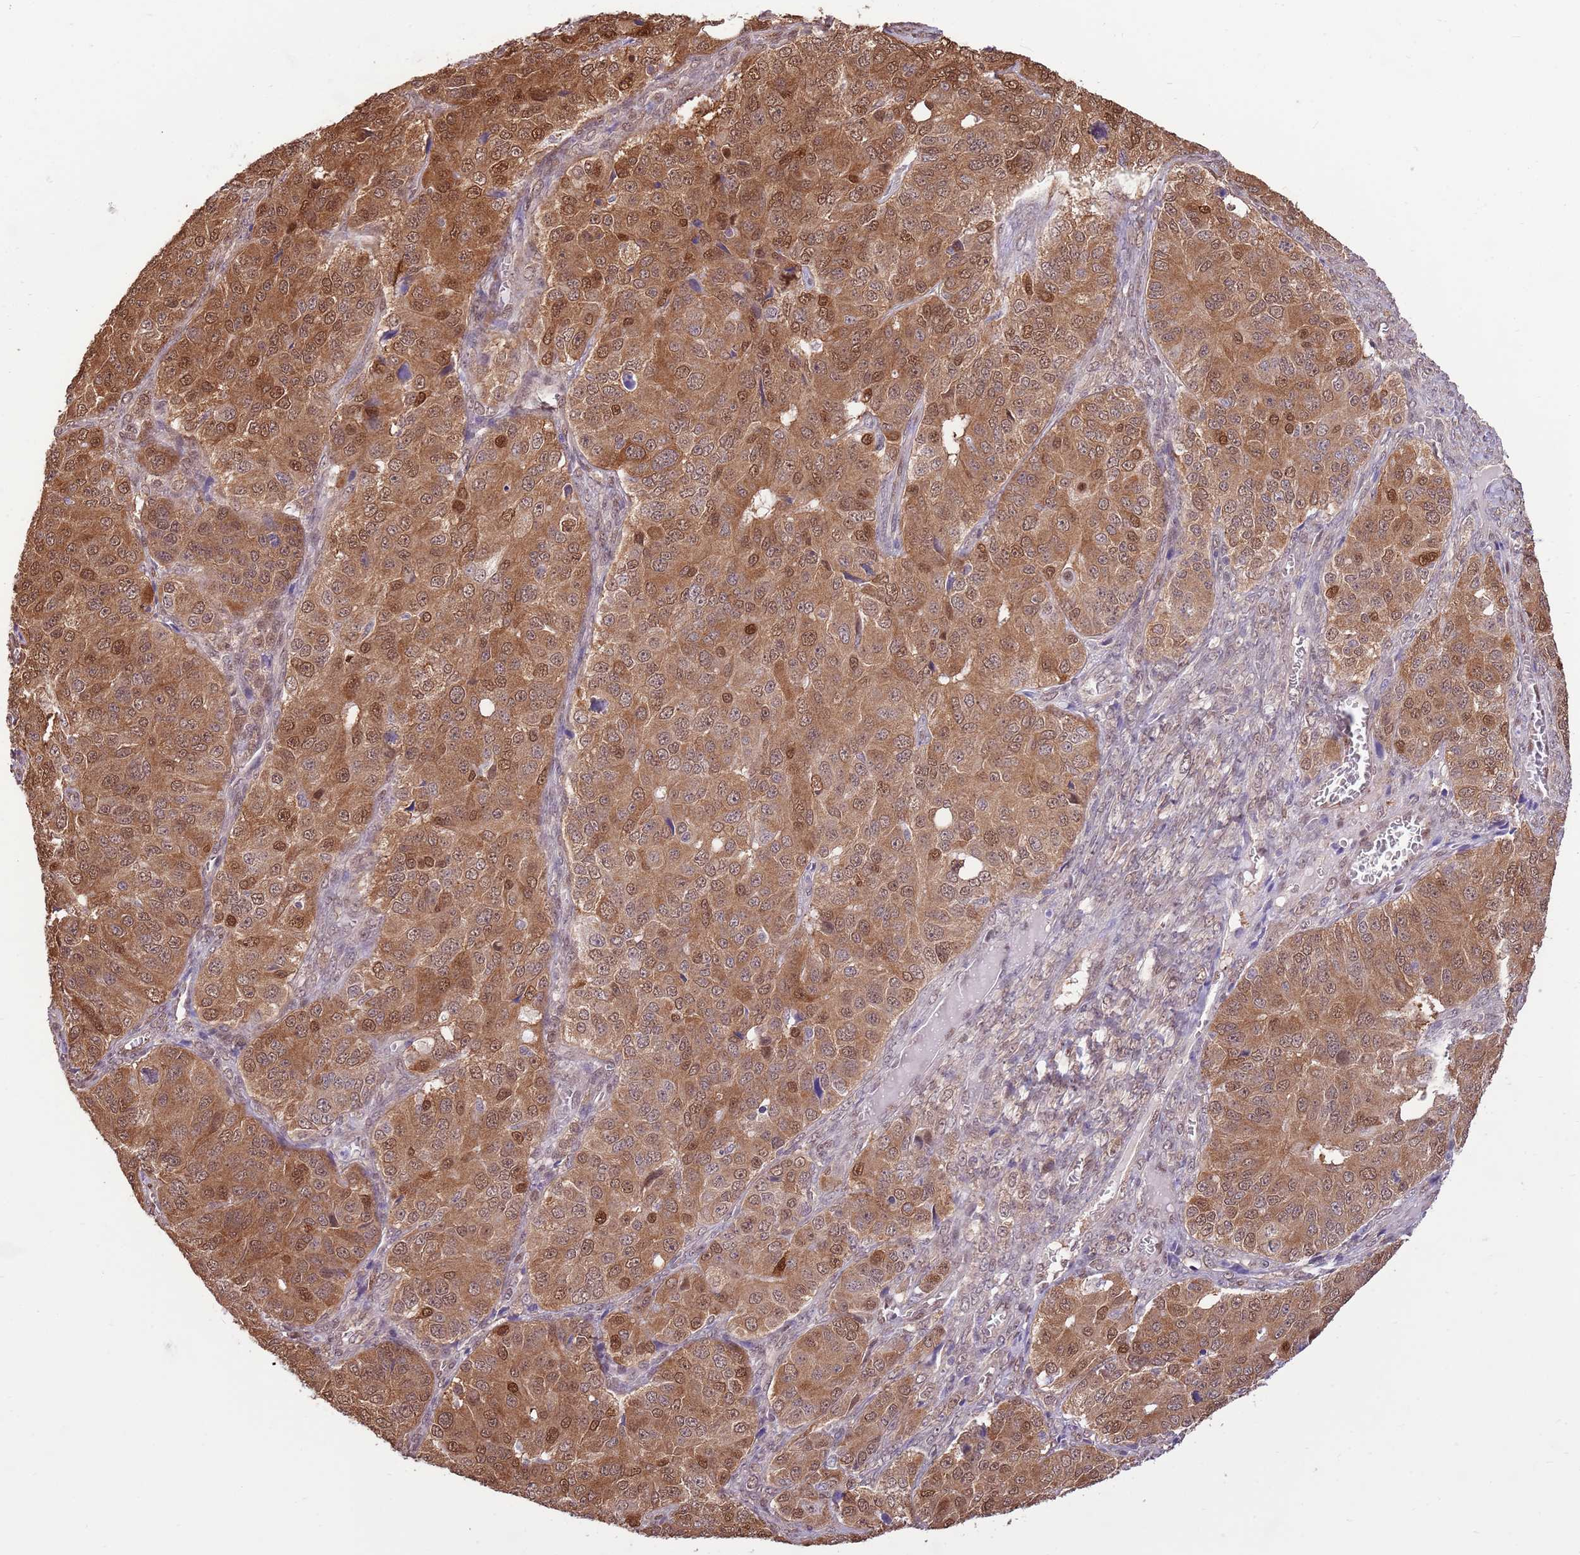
{"staining": {"intensity": "moderate", "quantity": ">75%", "location": "cytoplasmic/membranous,nuclear"}, "tissue": "ovarian cancer", "cell_type": "Tumor cells", "image_type": "cancer", "snomed": [{"axis": "morphology", "description": "Carcinoma, endometroid"}, {"axis": "topography", "description": "Ovary"}], "caption": "The photomicrograph exhibits immunohistochemical staining of endometroid carcinoma (ovarian). There is moderate cytoplasmic/membranous and nuclear staining is identified in approximately >75% of tumor cells.", "gene": "NSFL1C", "patient": {"sex": "female", "age": 51}}